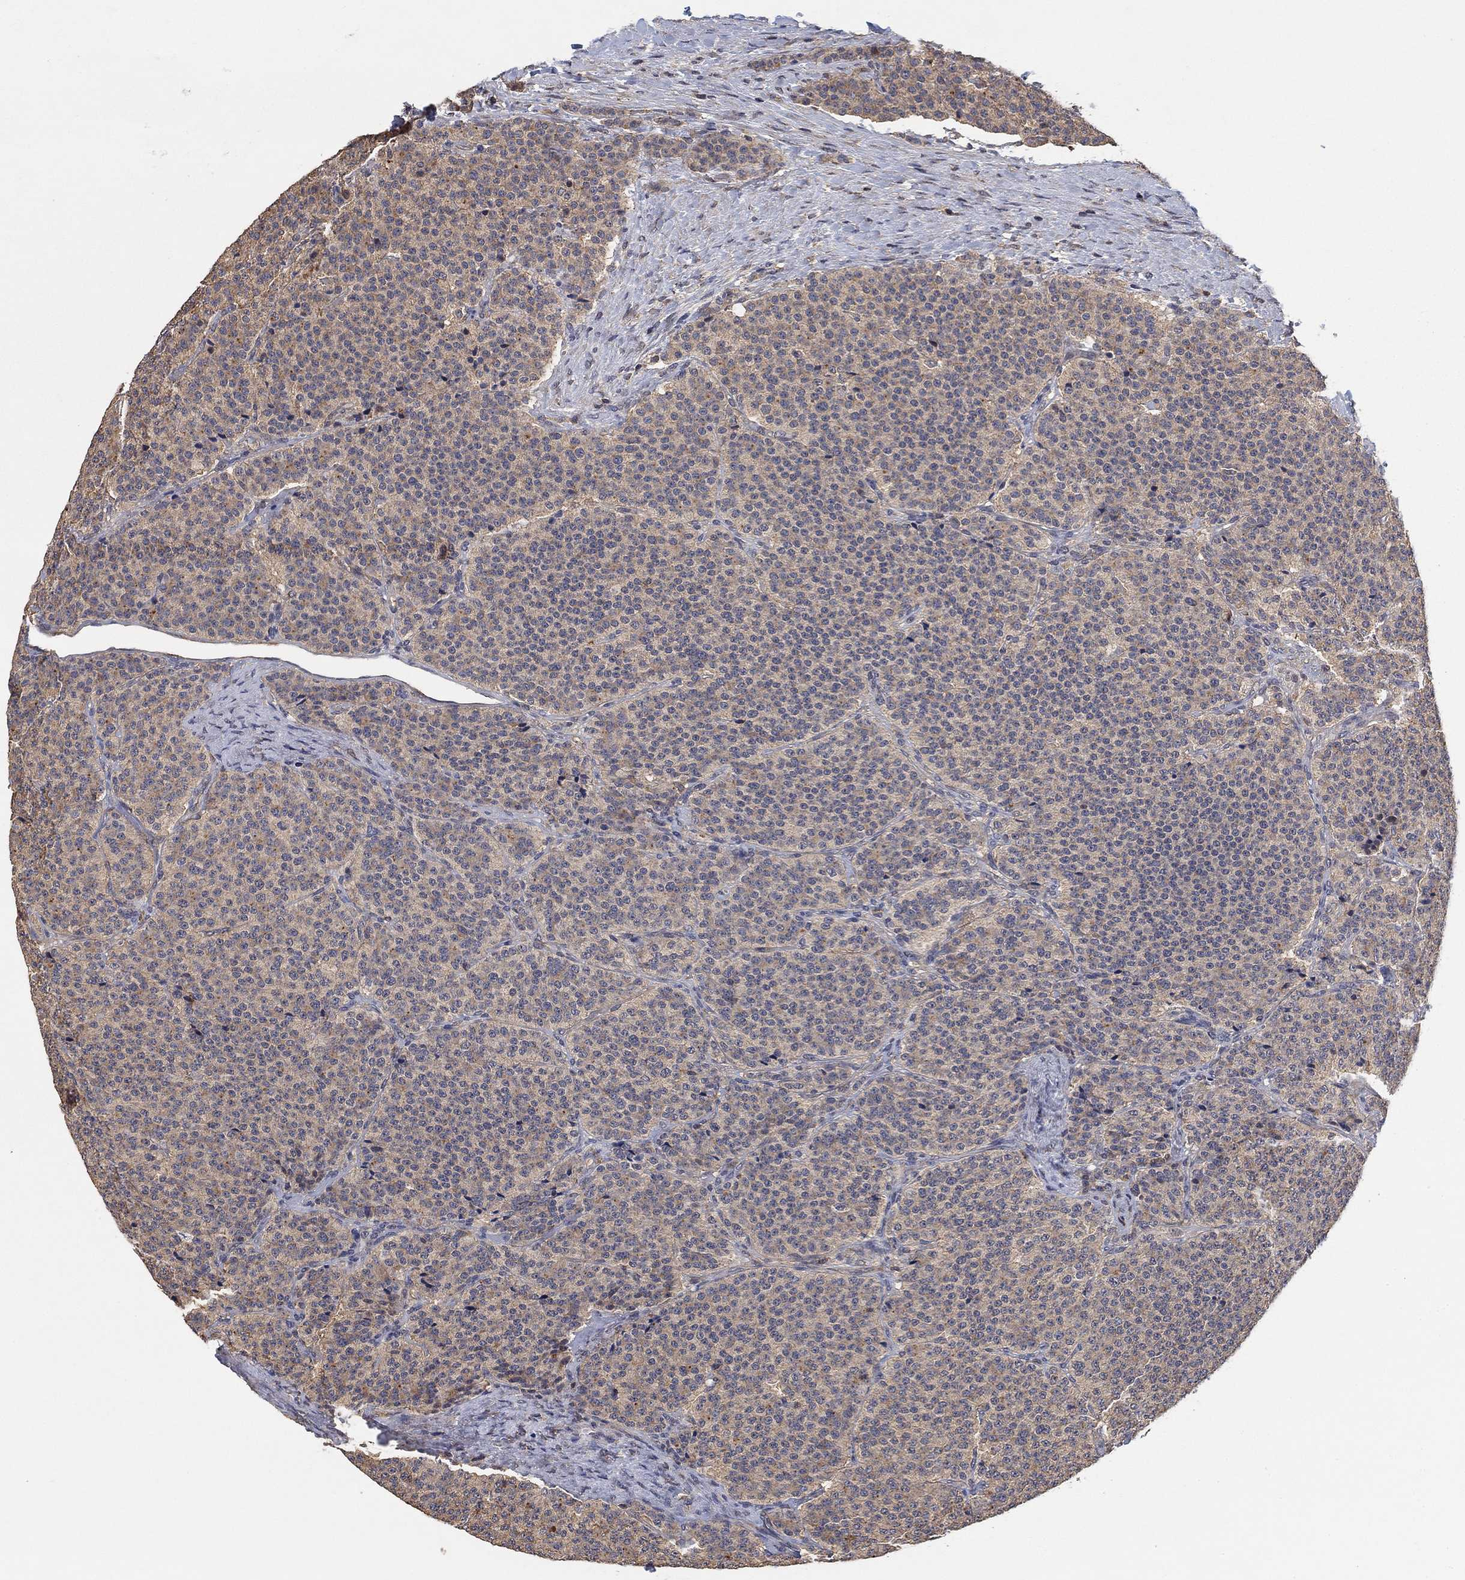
{"staining": {"intensity": "weak", "quantity": "25%-75%", "location": "cytoplasmic/membranous"}, "tissue": "carcinoid", "cell_type": "Tumor cells", "image_type": "cancer", "snomed": [{"axis": "morphology", "description": "Carcinoid, malignant, NOS"}, {"axis": "topography", "description": "Small intestine"}], "caption": "Malignant carcinoid tissue exhibits weak cytoplasmic/membranous staining in approximately 25%-75% of tumor cells, visualized by immunohistochemistry. (DAB IHC with brightfield microscopy, high magnification).", "gene": "CCDC43", "patient": {"sex": "female", "age": 58}}